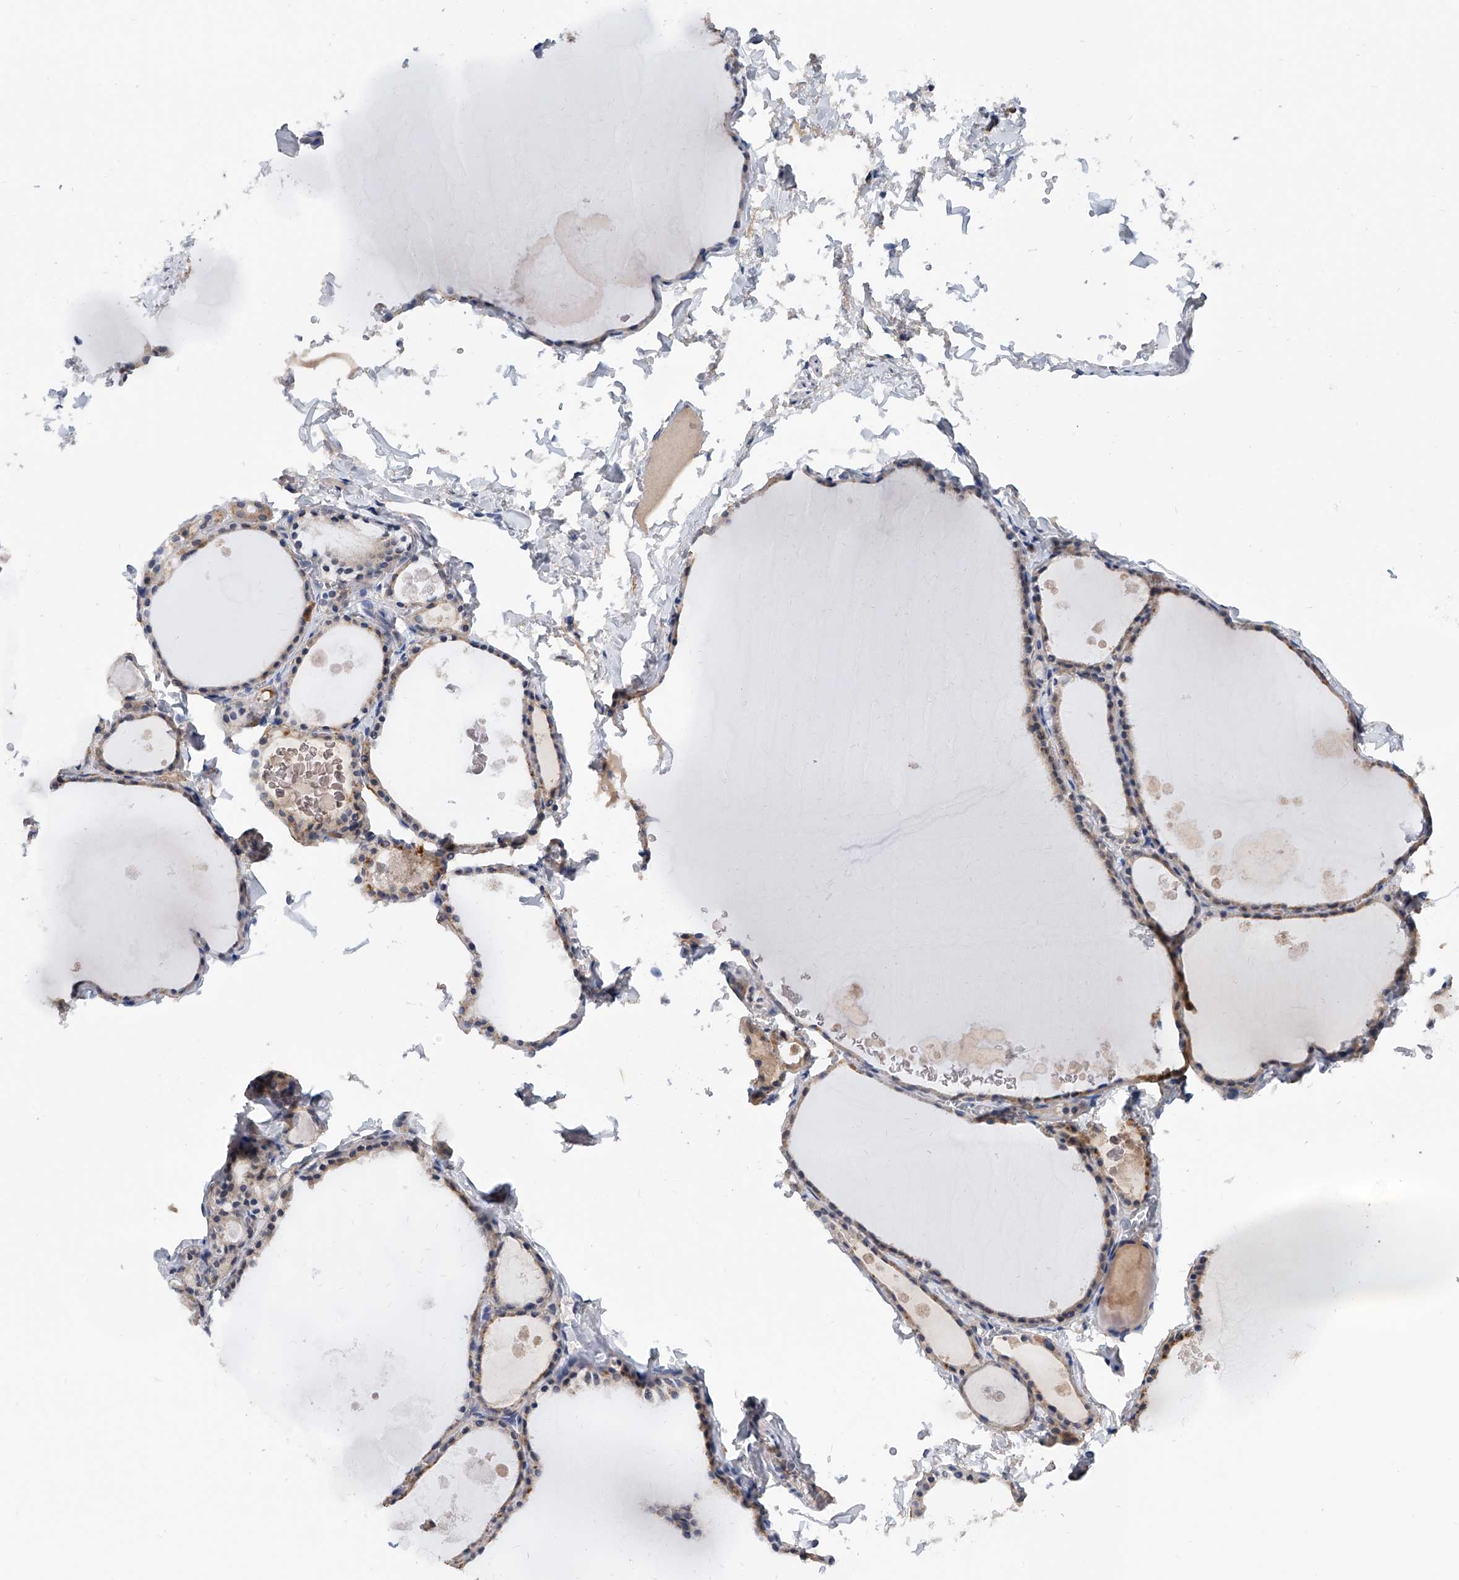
{"staining": {"intensity": "weak", "quantity": "25%-75%", "location": "cytoplasmic/membranous"}, "tissue": "thyroid gland", "cell_type": "Glandular cells", "image_type": "normal", "snomed": [{"axis": "morphology", "description": "Normal tissue, NOS"}, {"axis": "topography", "description": "Thyroid gland"}], "caption": "Immunohistochemical staining of benign human thyroid gland shows low levels of weak cytoplasmic/membranous staining in about 25%-75% of glandular cells.", "gene": "PGM3", "patient": {"sex": "male", "age": 56}}